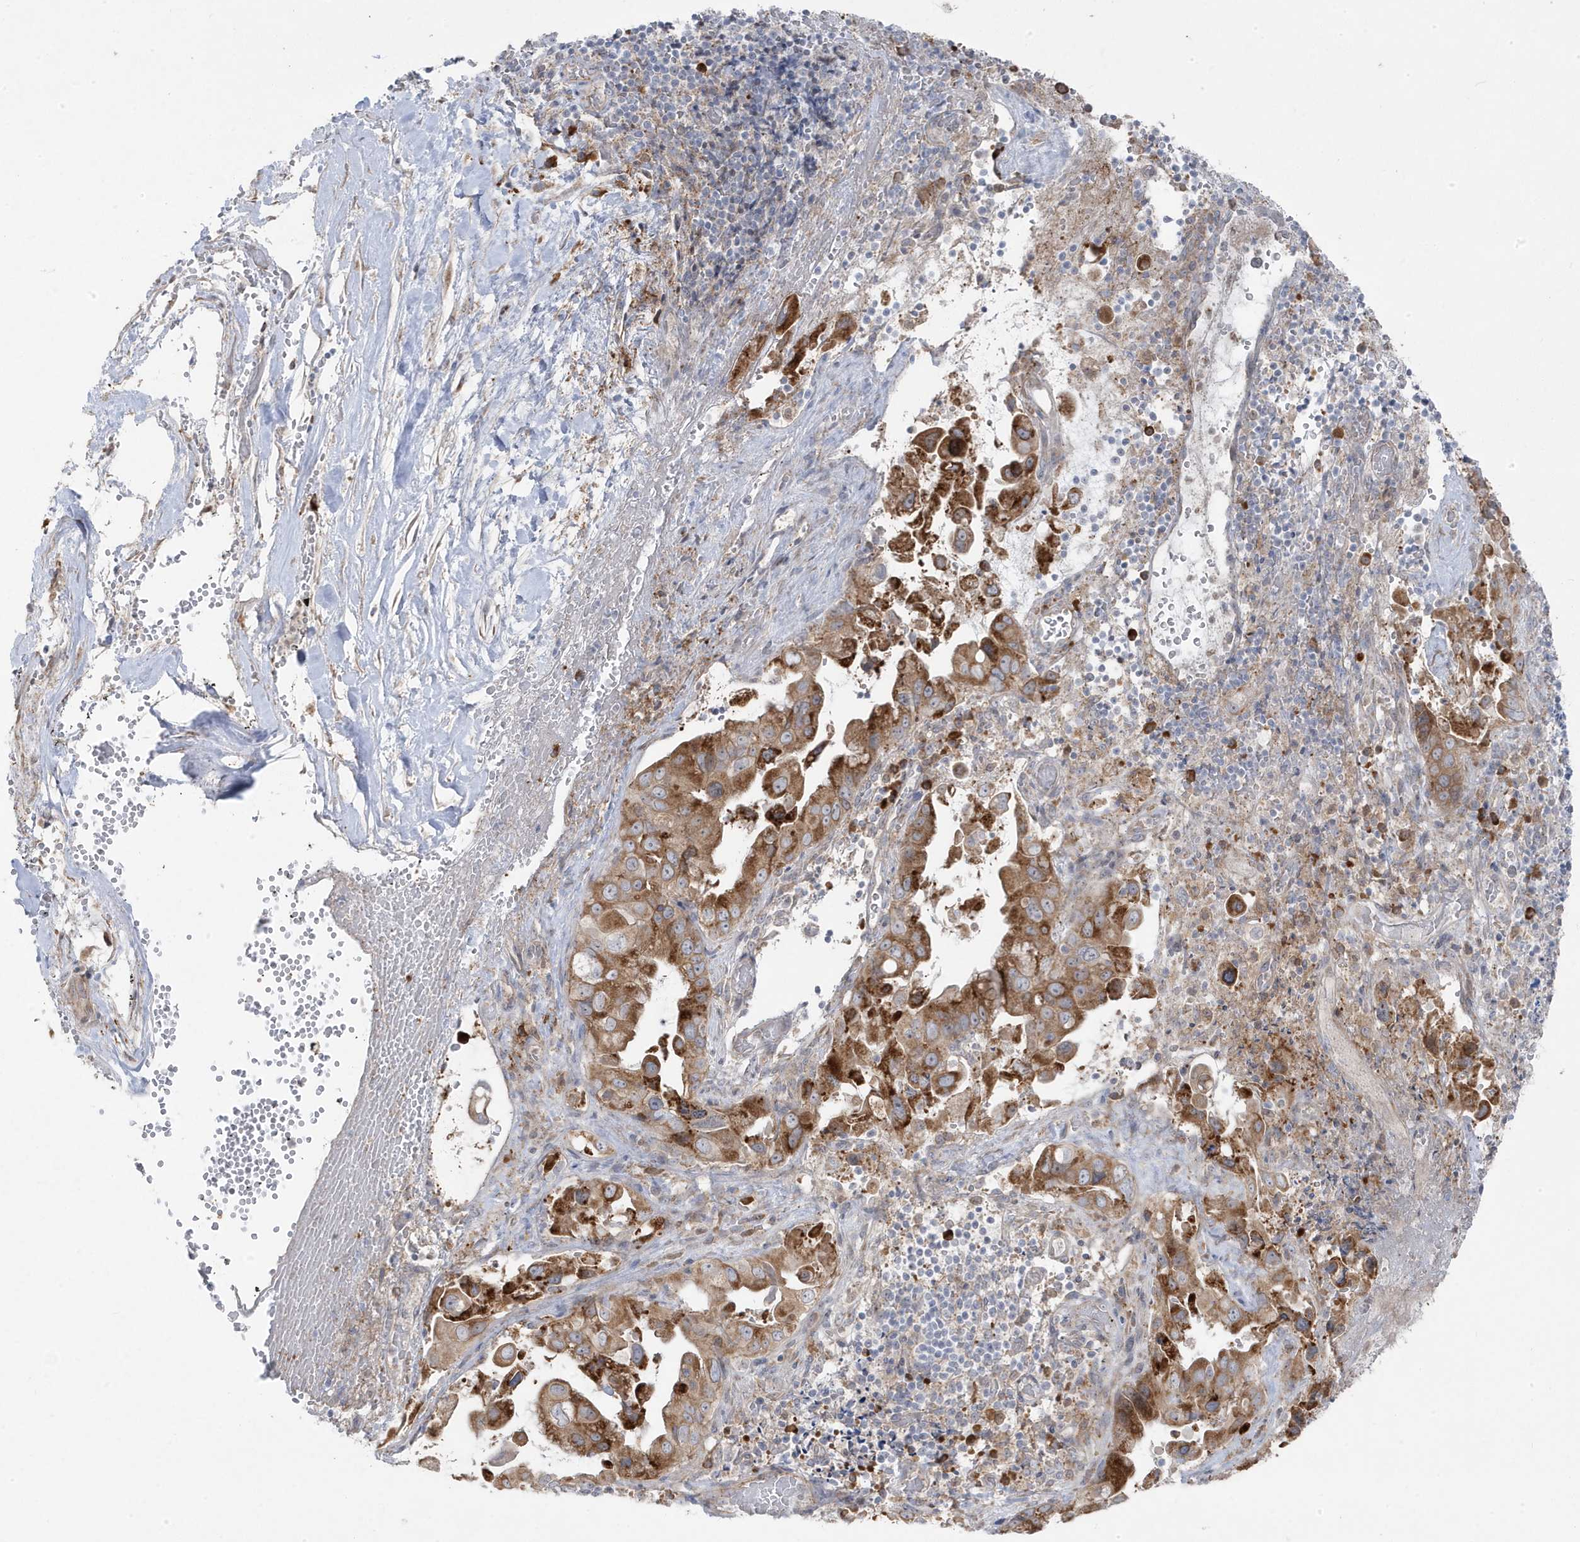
{"staining": {"intensity": "strong", "quantity": ">75%", "location": "cytoplasmic/membranous"}, "tissue": "pancreatic cancer", "cell_type": "Tumor cells", "image_type": "cancer", "snomed": [{"axis": "morphology", "description": "Inflammation, NOS"}, {"axis": "morphology", "description": "Adenocarcinoma, NOS"}, {"axis": "topography", "description": "Pancreas"}], "caption": "IHC (DAB) staining of pancreatic adenocarcinoma reveals strong cytoplasmic/membranous protein staining in about >75% of tumor cells.", "gene": "ZNF654", "patient": {"sex": "female", "age": 56}}